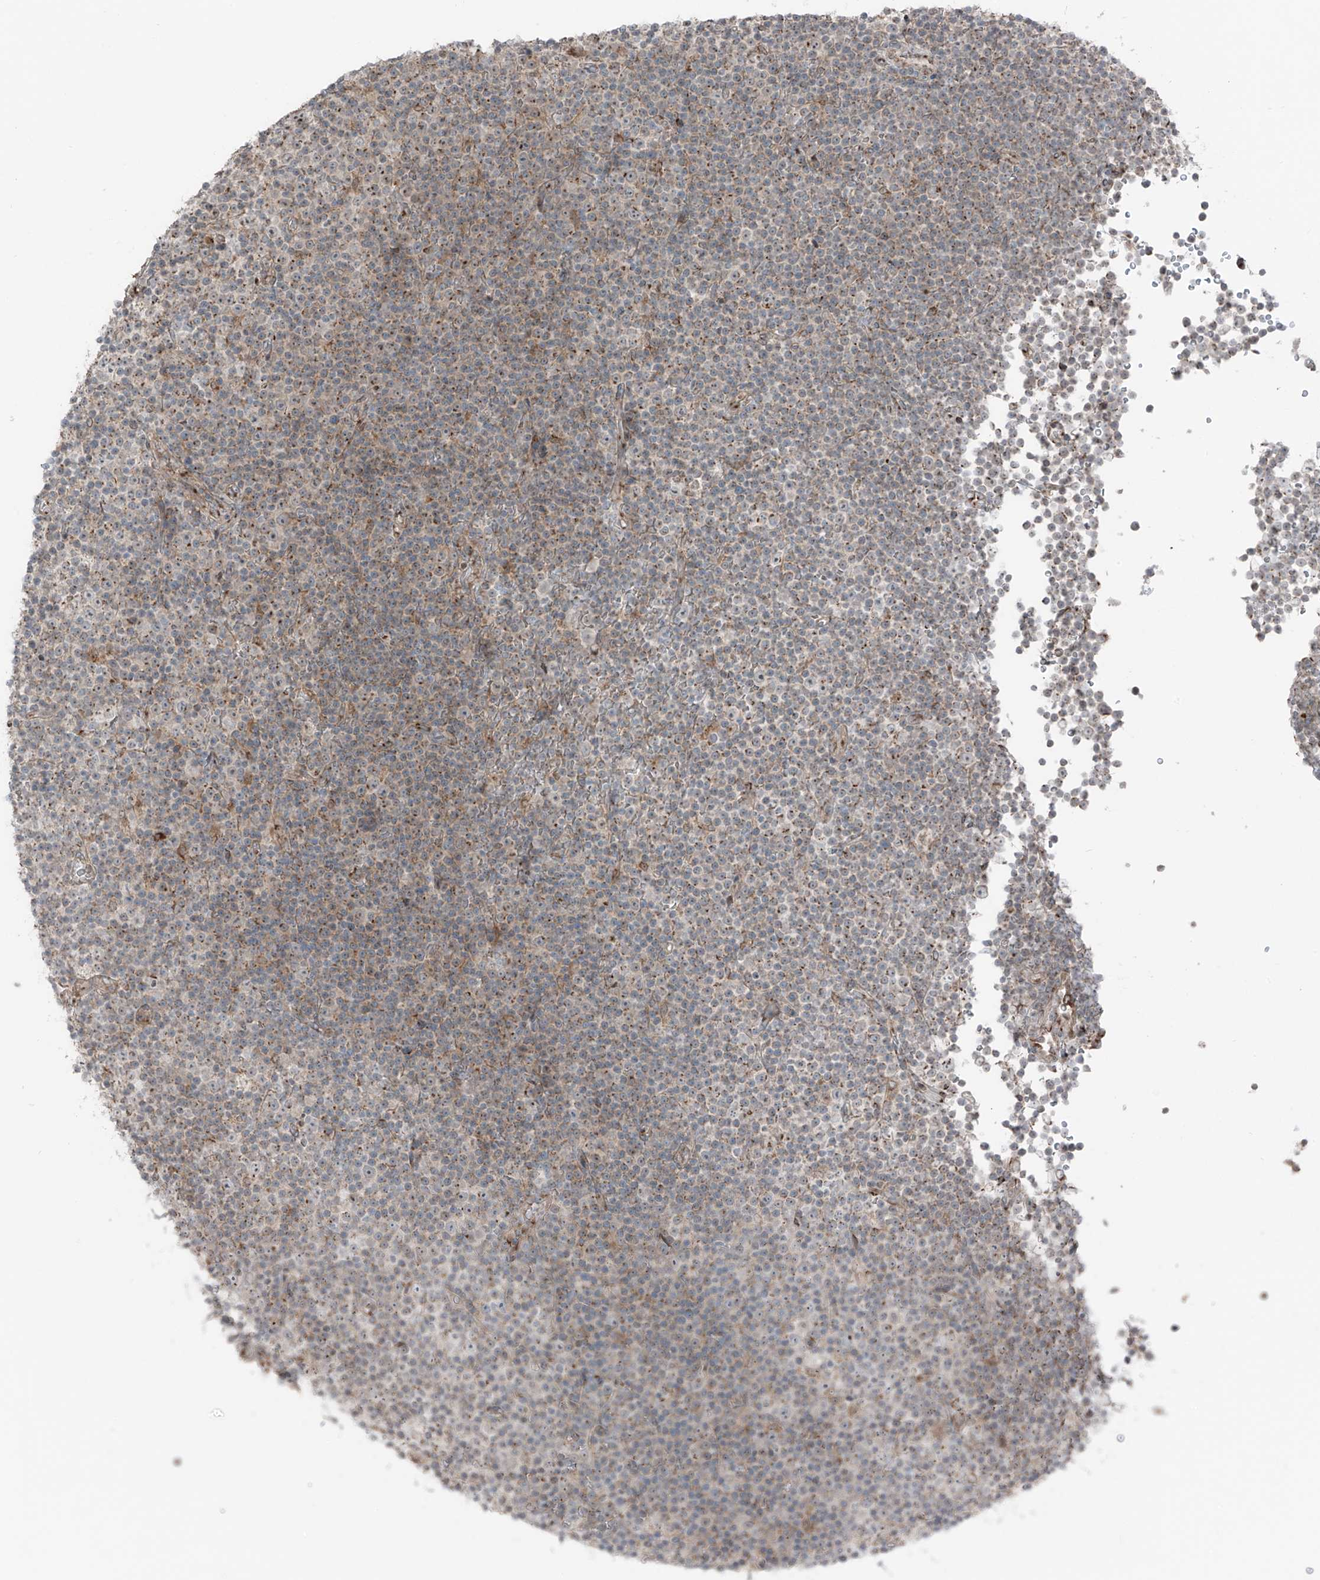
{"staining": {"intensity": "moderate", "quantity": "25%-75%", "location": "cytoplasmic/membranous"}, "tissue": "lymphoma", "cell_type": "Tumor cells", "image_type": "cancer", "snomed": [{"axis": "morphology", "description": "Malignant lymphoma, non-Hodgkin's type, Low grade"}, {"axis": "topography", "description": "Lymph node"}], "caption": "Human malignant lymphoma, non-Hodgkin's type (low-grade) stained for a protein (brown) reveals moderate cytoplasmic/membranous positive positivity in about 25%-75% of tumor cells.", "gene": "ERLEC1", "patient": {"sex": "female", "age": 67}}